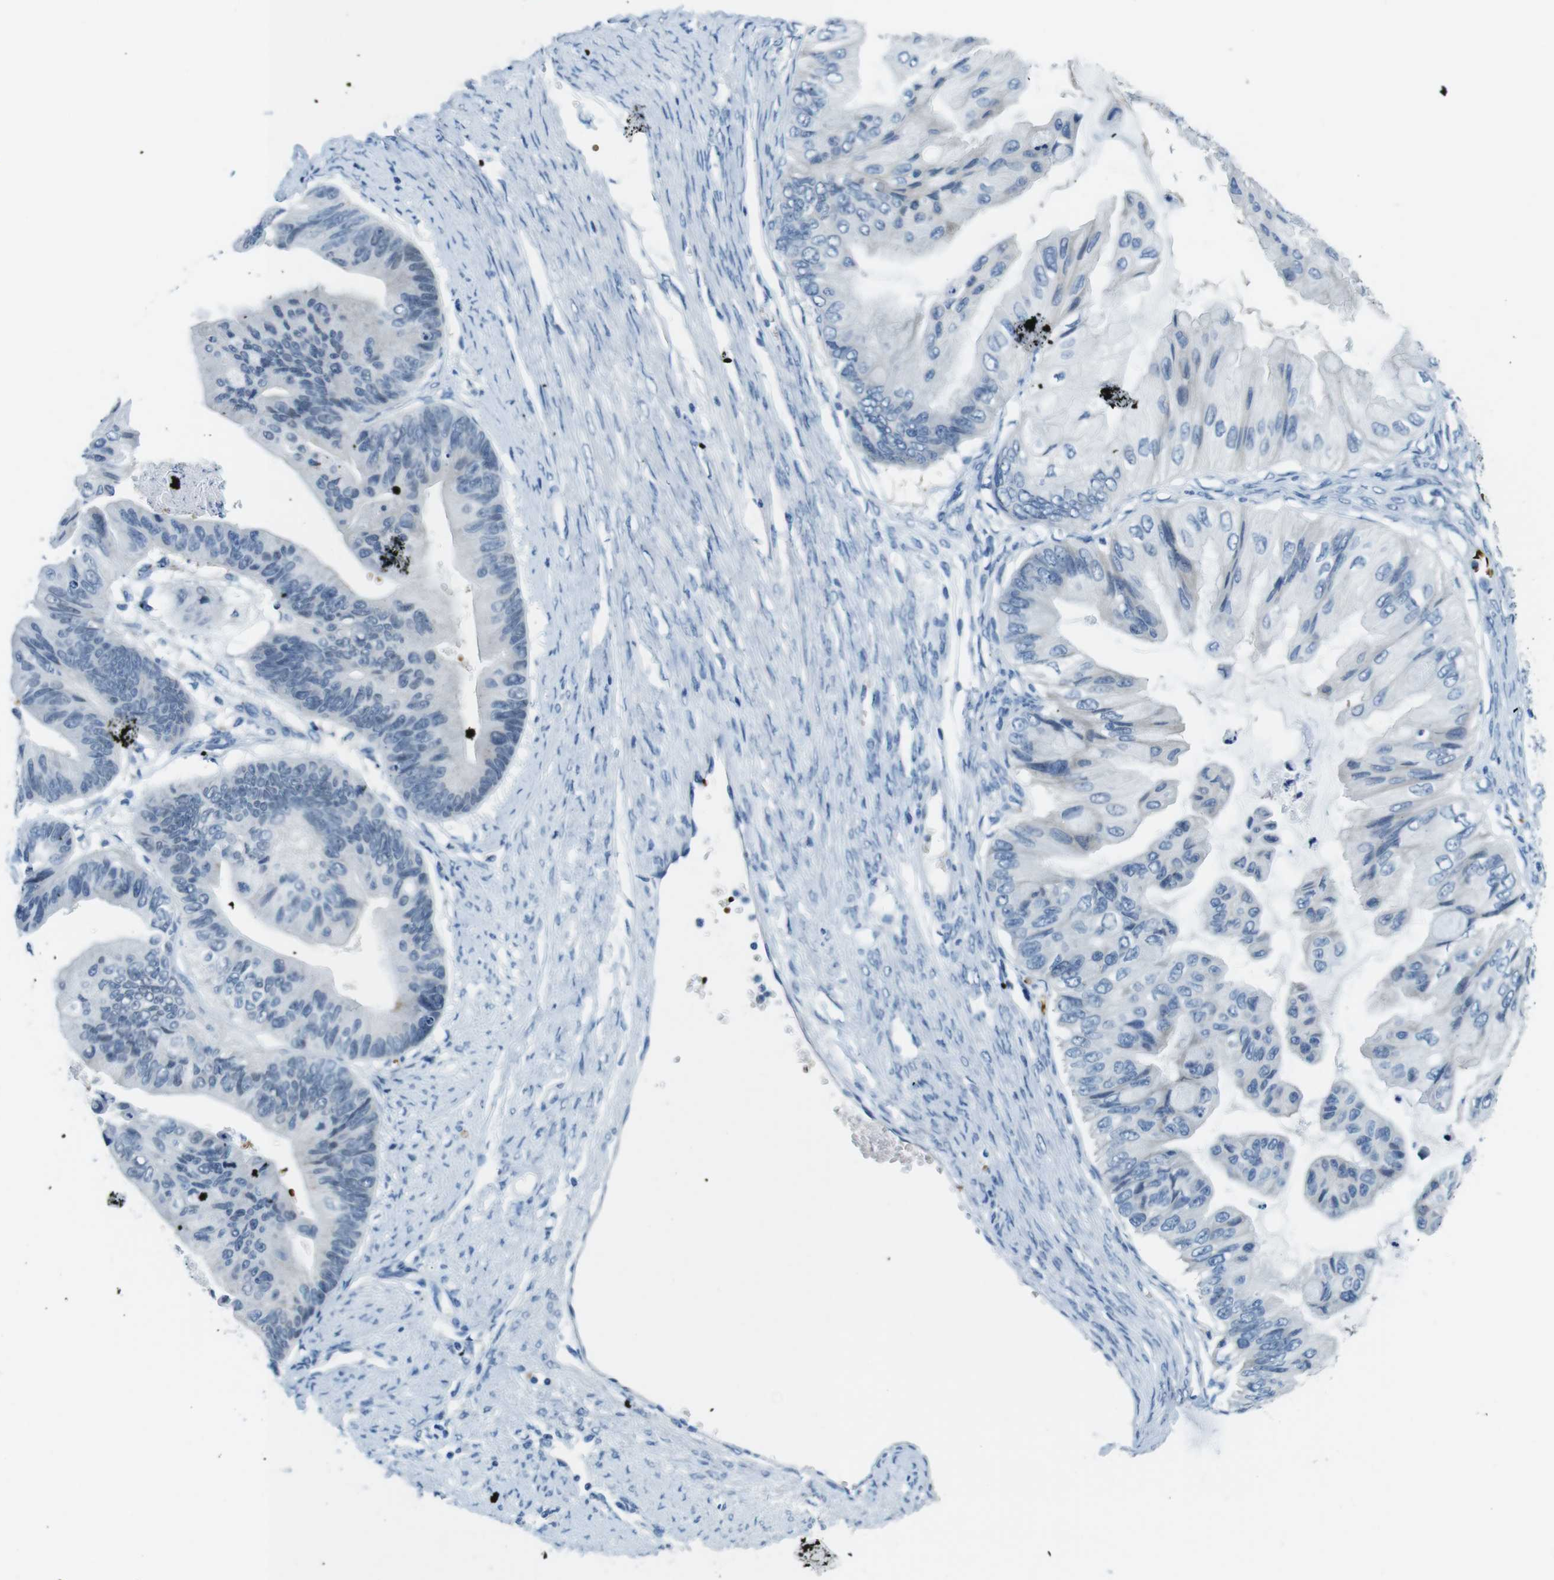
{"staining": {"intensity": "moderate", "quantity": "<25%", "location": "cytoplasmic/membranous"}, "tissue": "ovarian cancer", "cell_type": "Tumor cells", "image_type": "cancer", "snomed": [{"axis": "morphology", "description": "Cystadenocarcinoma, mucinous, NOS"}, {"axis": "topography", "description": "Ovary"}], "caption": "Protein expression analysis of ovarian mucinous cystadenocarcinoma displays moderate cytoplasmic/membranous expression in approximately <25% of tumor cells.", "gene": "TFAP2C", "patient": {"sex": "female", "age": 61}}